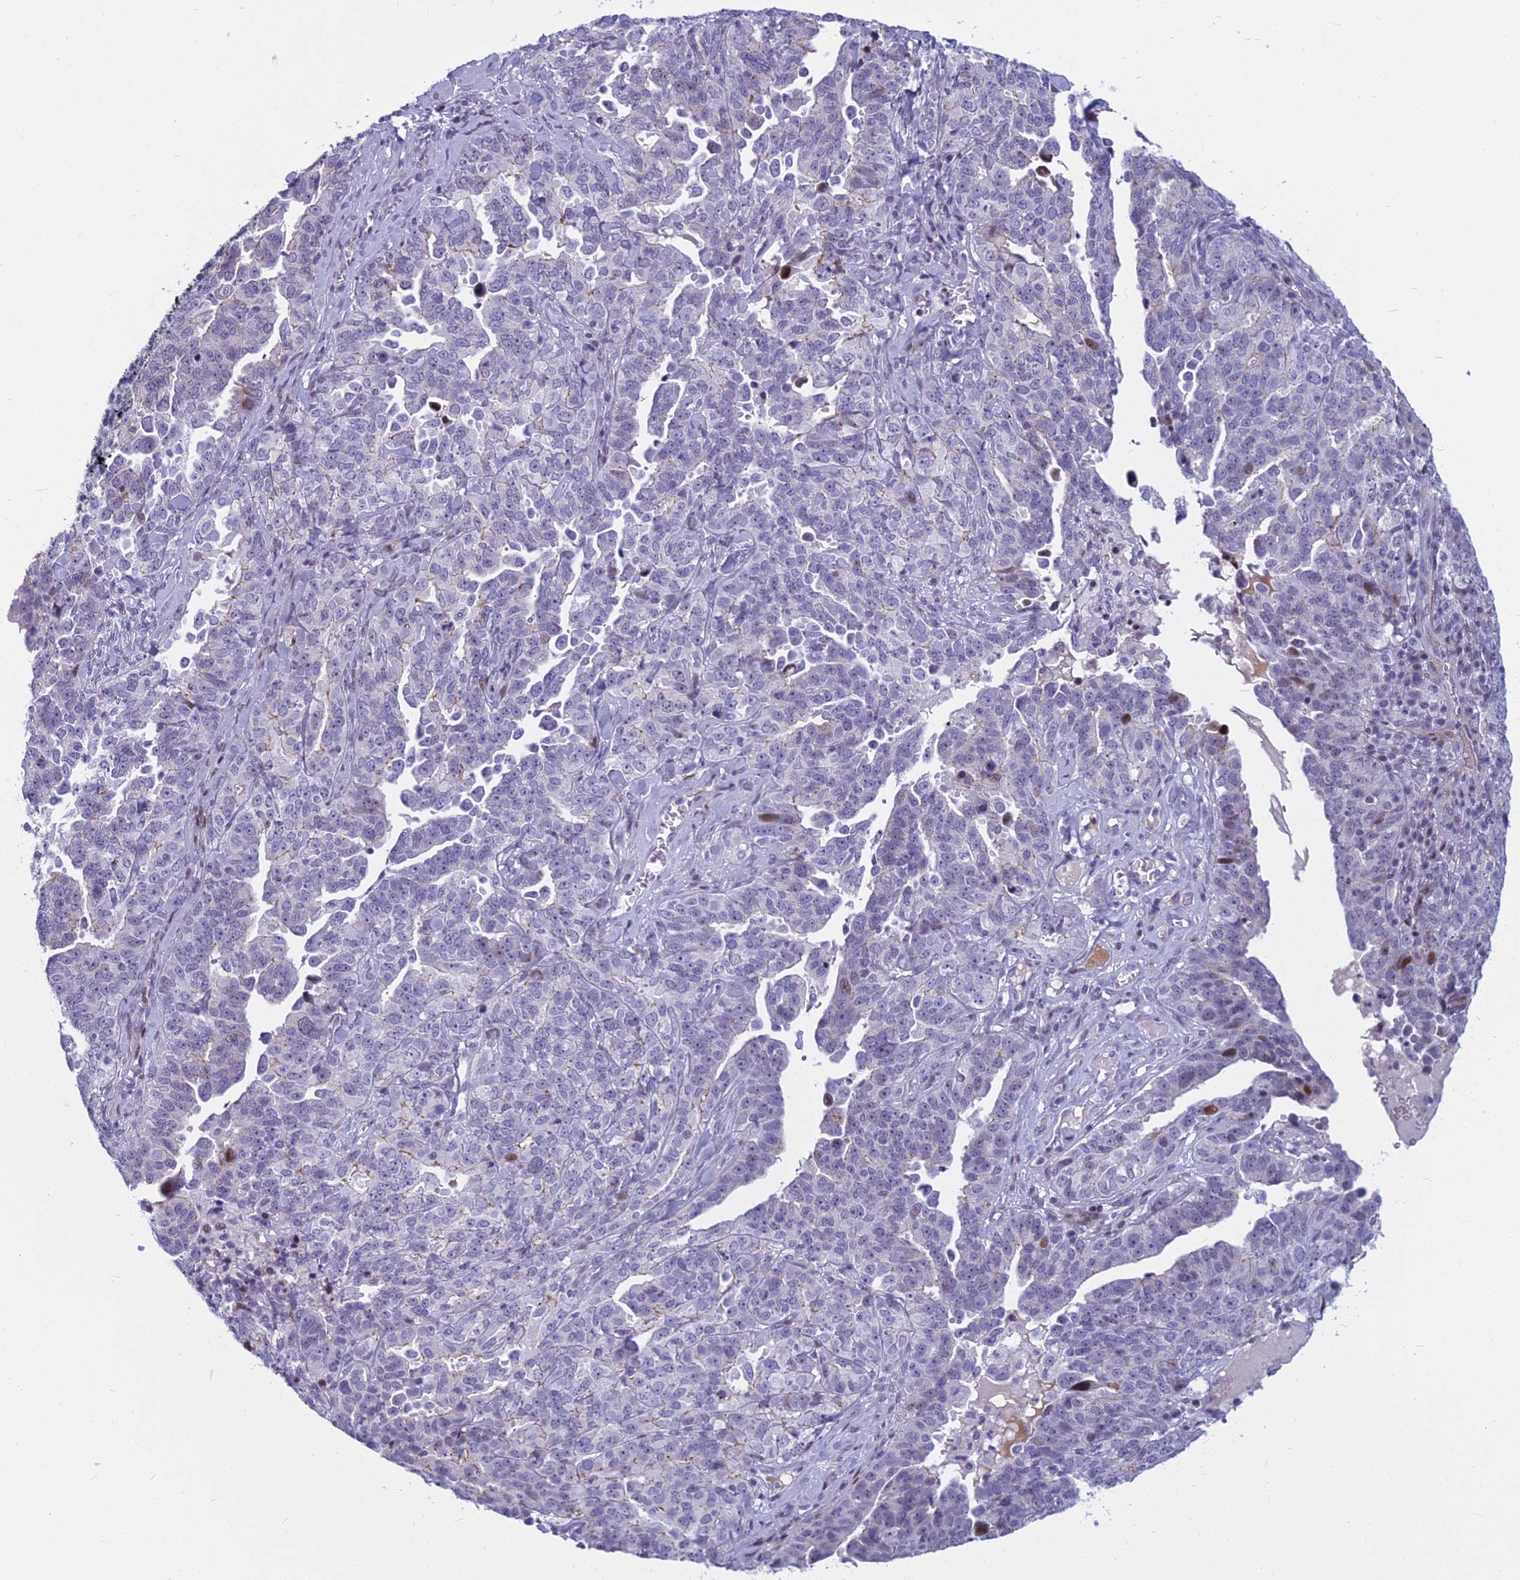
{"staining": {"intensity": "negative", "quantity": "none", "location": "none"}, "tissue": "ovarian cancer", "cell_type": "Tumor cells", "image_type": "cancer", "snomed": [{"axis": "morphology", "description": "Carcinoma, endometroid"}, {"axis": "topography", "description": "Ovary"}], "caption": "Micrograph shows no protein expression in tumor cells of endometroid carcinoma (ovarian) tissue. Nuclei are stained in blue.", "gene": "MYBPC2", "patient": {"sex": "female", "age": 62}}